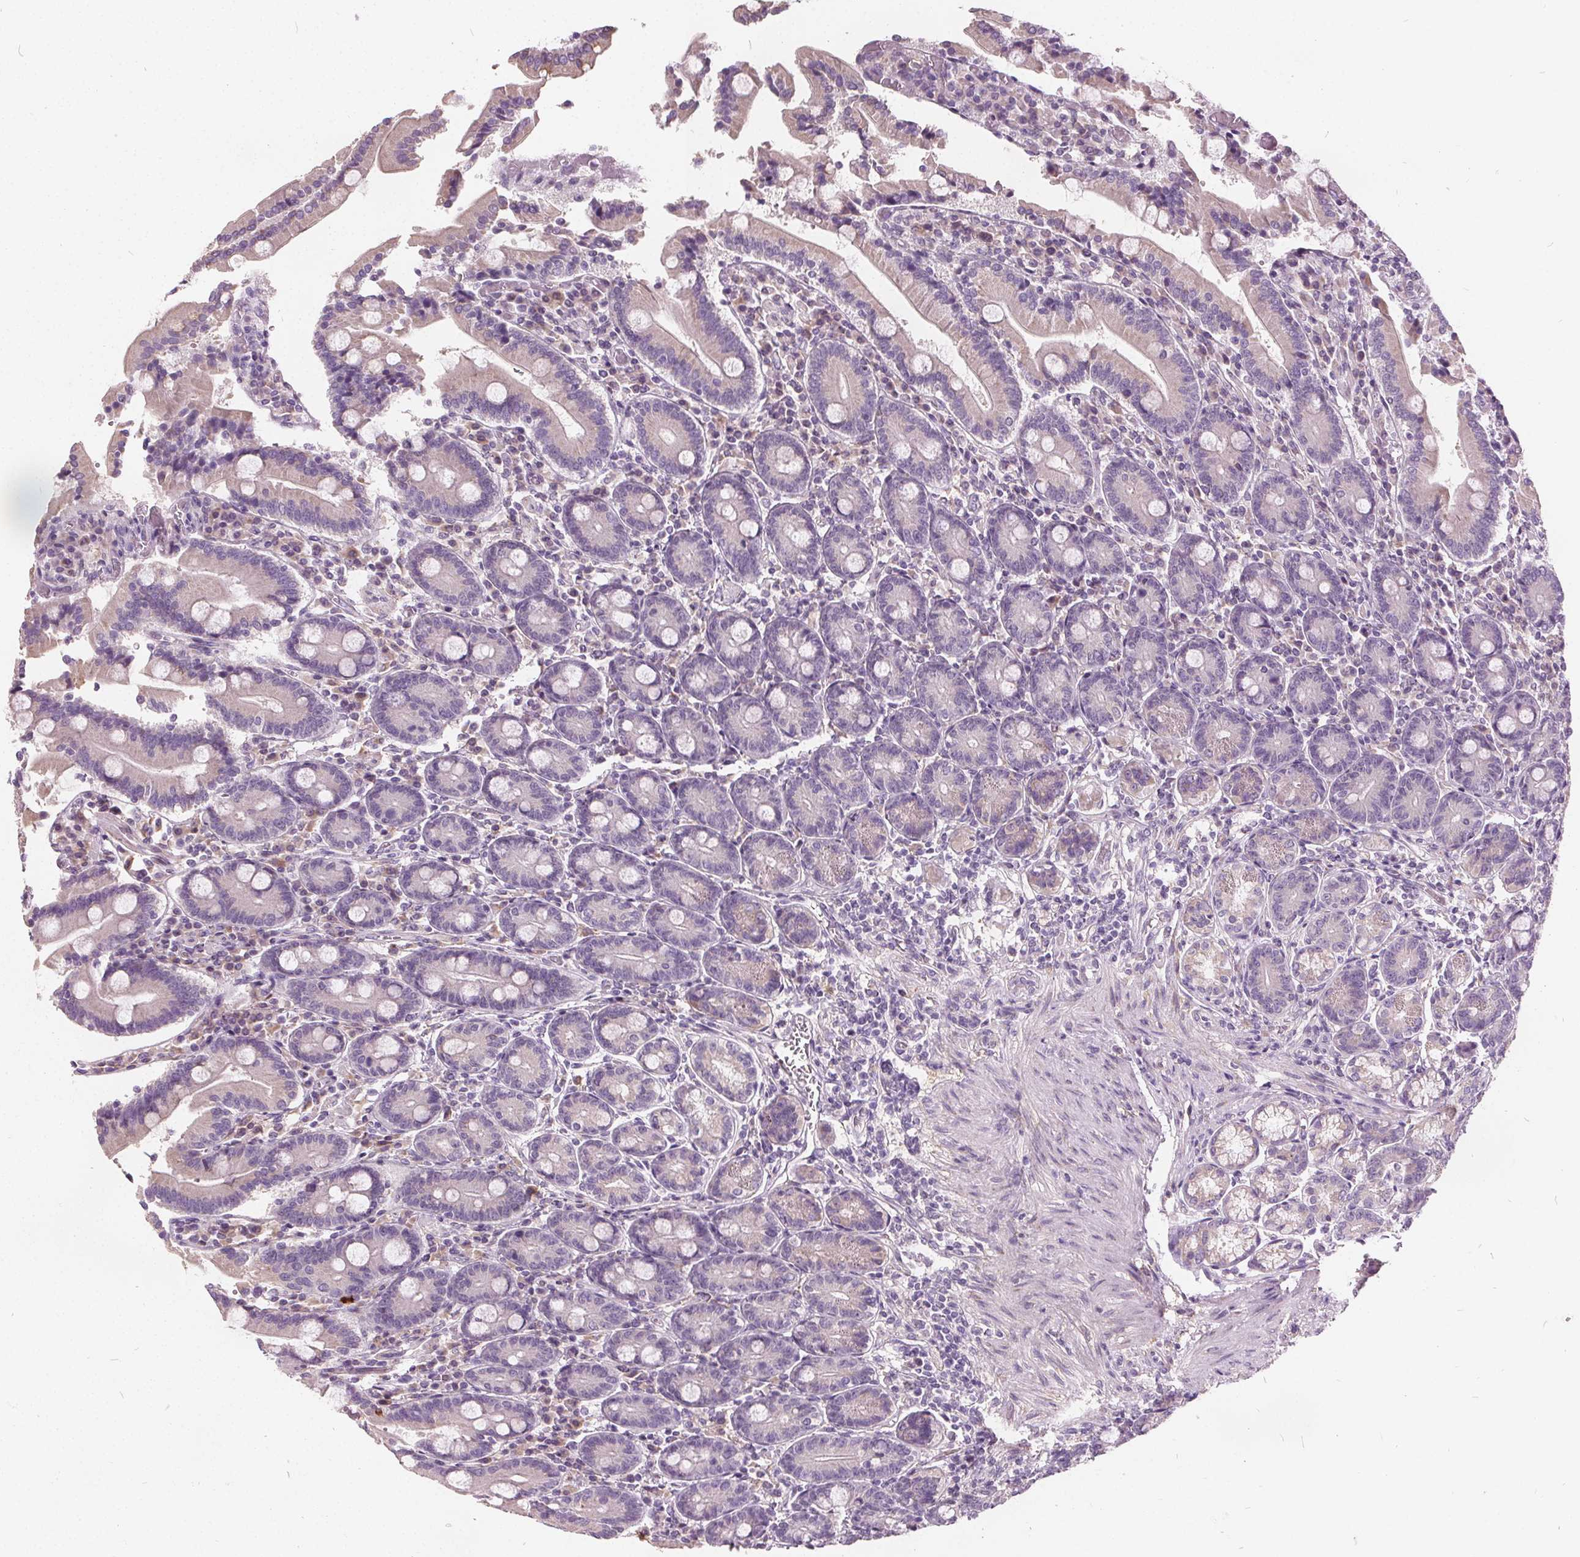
{"staining": {"intensity": "weak", "quantity": "<25%", "location": "cytoplasmic/membranous"}, "tissue": "duodenum", "cell_type": "Glandular cells", "image_type": "normal", "snomed": [{"axis": "morphology", "description": "Normal tissue, NOS"}, {"axis": "topography", "description": "Duodenum"}], "caption": "Immunohistochemistry of benign human duodenum demonstrates no expression in glandular cells.", "gene": "ACOX2", "patient": {"sex": "female", "age": 62}}